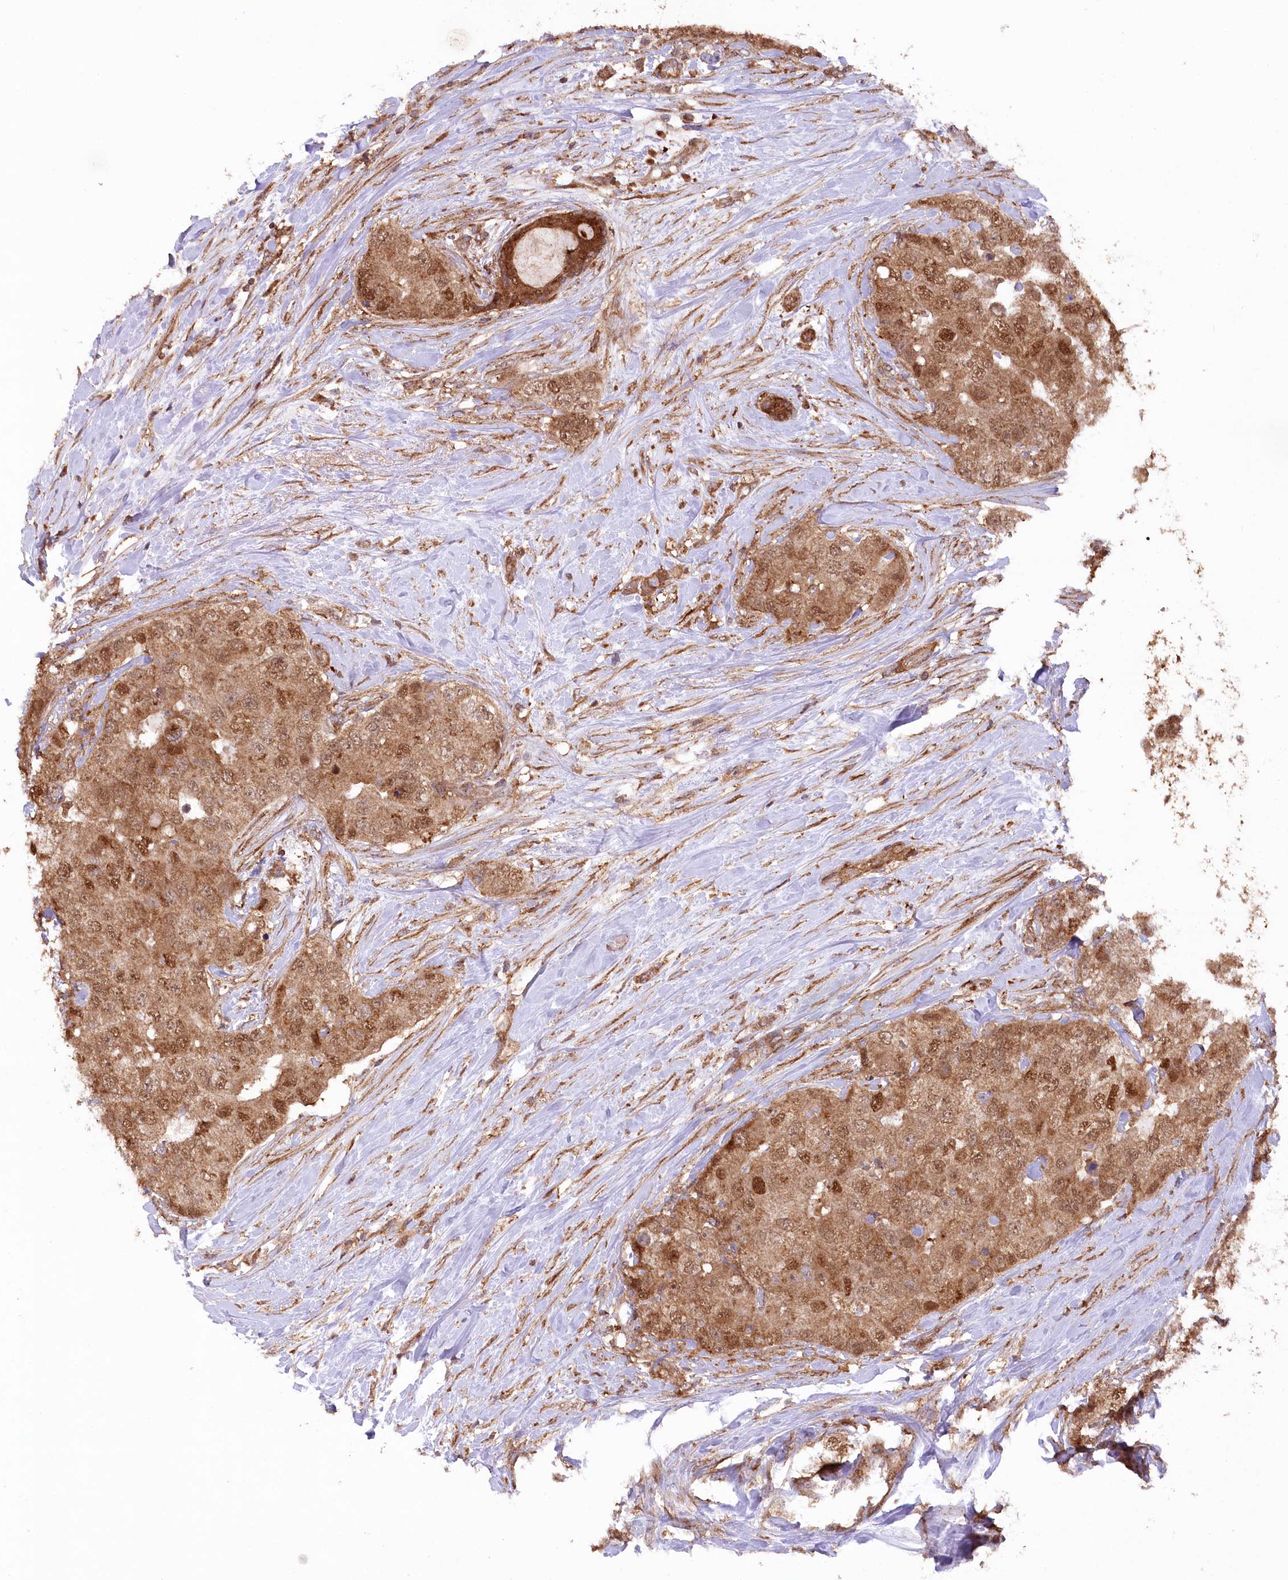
{"staining": {"intensity": "moderate", "quantity": ">75%", "location": "cytoplasmic/membranous,nuclear"}, "tissue": "breast cancer", "cell_type": "Tumor cells", "image_type": "cancer", "snomed": [{"axis": "morphology", "description": "Duct carcinoma"}, {"axis": "topography", "description": "Breast"}], "caption": "Immunohistochemical staining of breast cancer (invasive ductal carcinoma) reveals moderate cytoplasmic/membranous and nuclear protein staining in approximately >75% of tumor cells. The staining is performed using DAB brown chromogen to label protein expression. The nuclei are counter-stained blue using hematoxylin.", "gene": "CCDC91", "patient": {"sex": "female", "age": 62}}